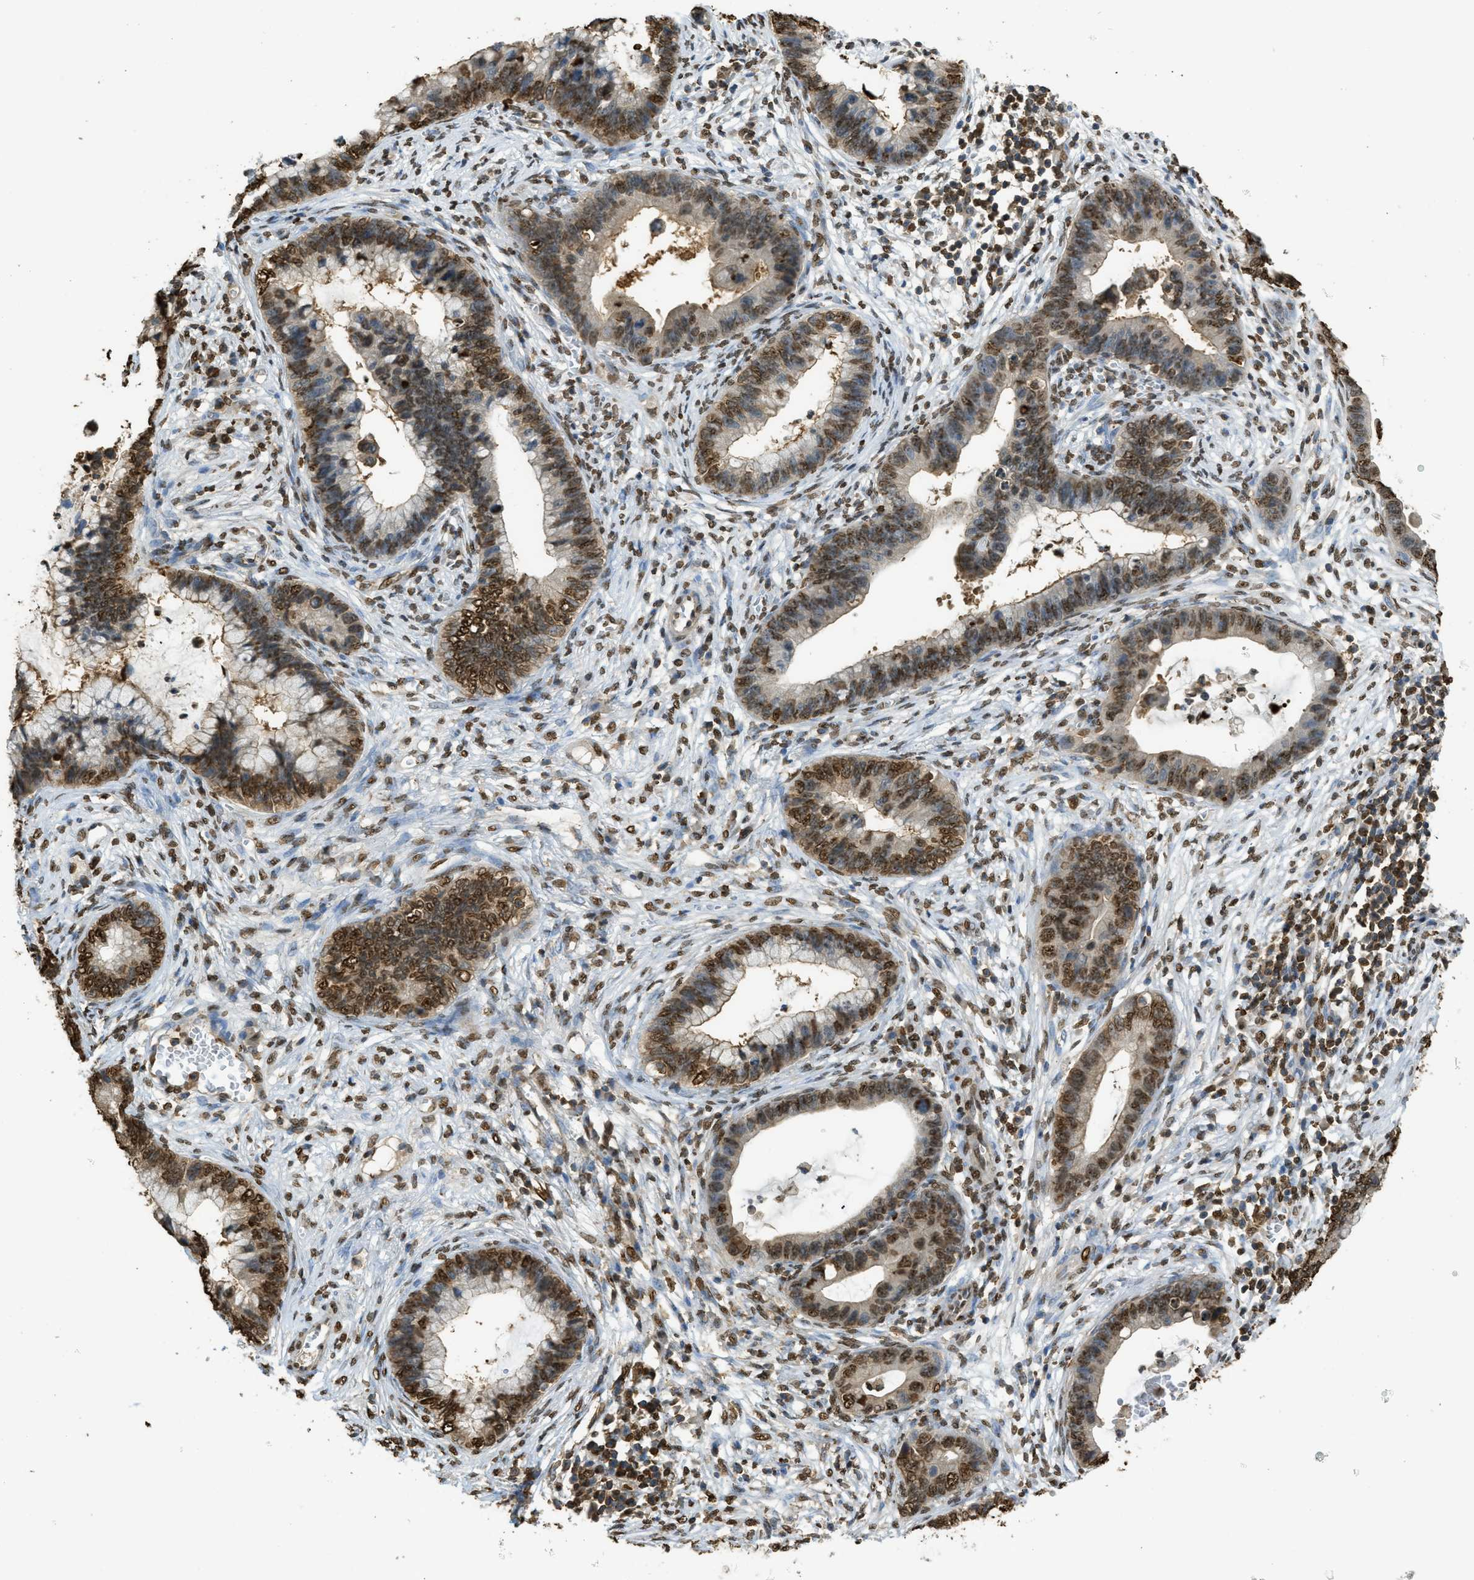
{"staining": {"intensity": "strong", "quantity": ">75%", "location": "nuclear"}, "tissue": "cervical cancer", "cell_type": "Tumor cells", "image_type": "cancer", "snomed": [{"axis": "morphology", "description": "Adenocarcinoma, NOS"}, {"axis": "topography", "description": "Cervix"}], "caption": "Immunohistochemical staining of human cervical cancer (adenocarcinoma) reveals high levels of strong nuclear expression in approximately >75% of tumor cells.", "gene": "NR5A2", "patient": {"sex": "female", "age": 44}}